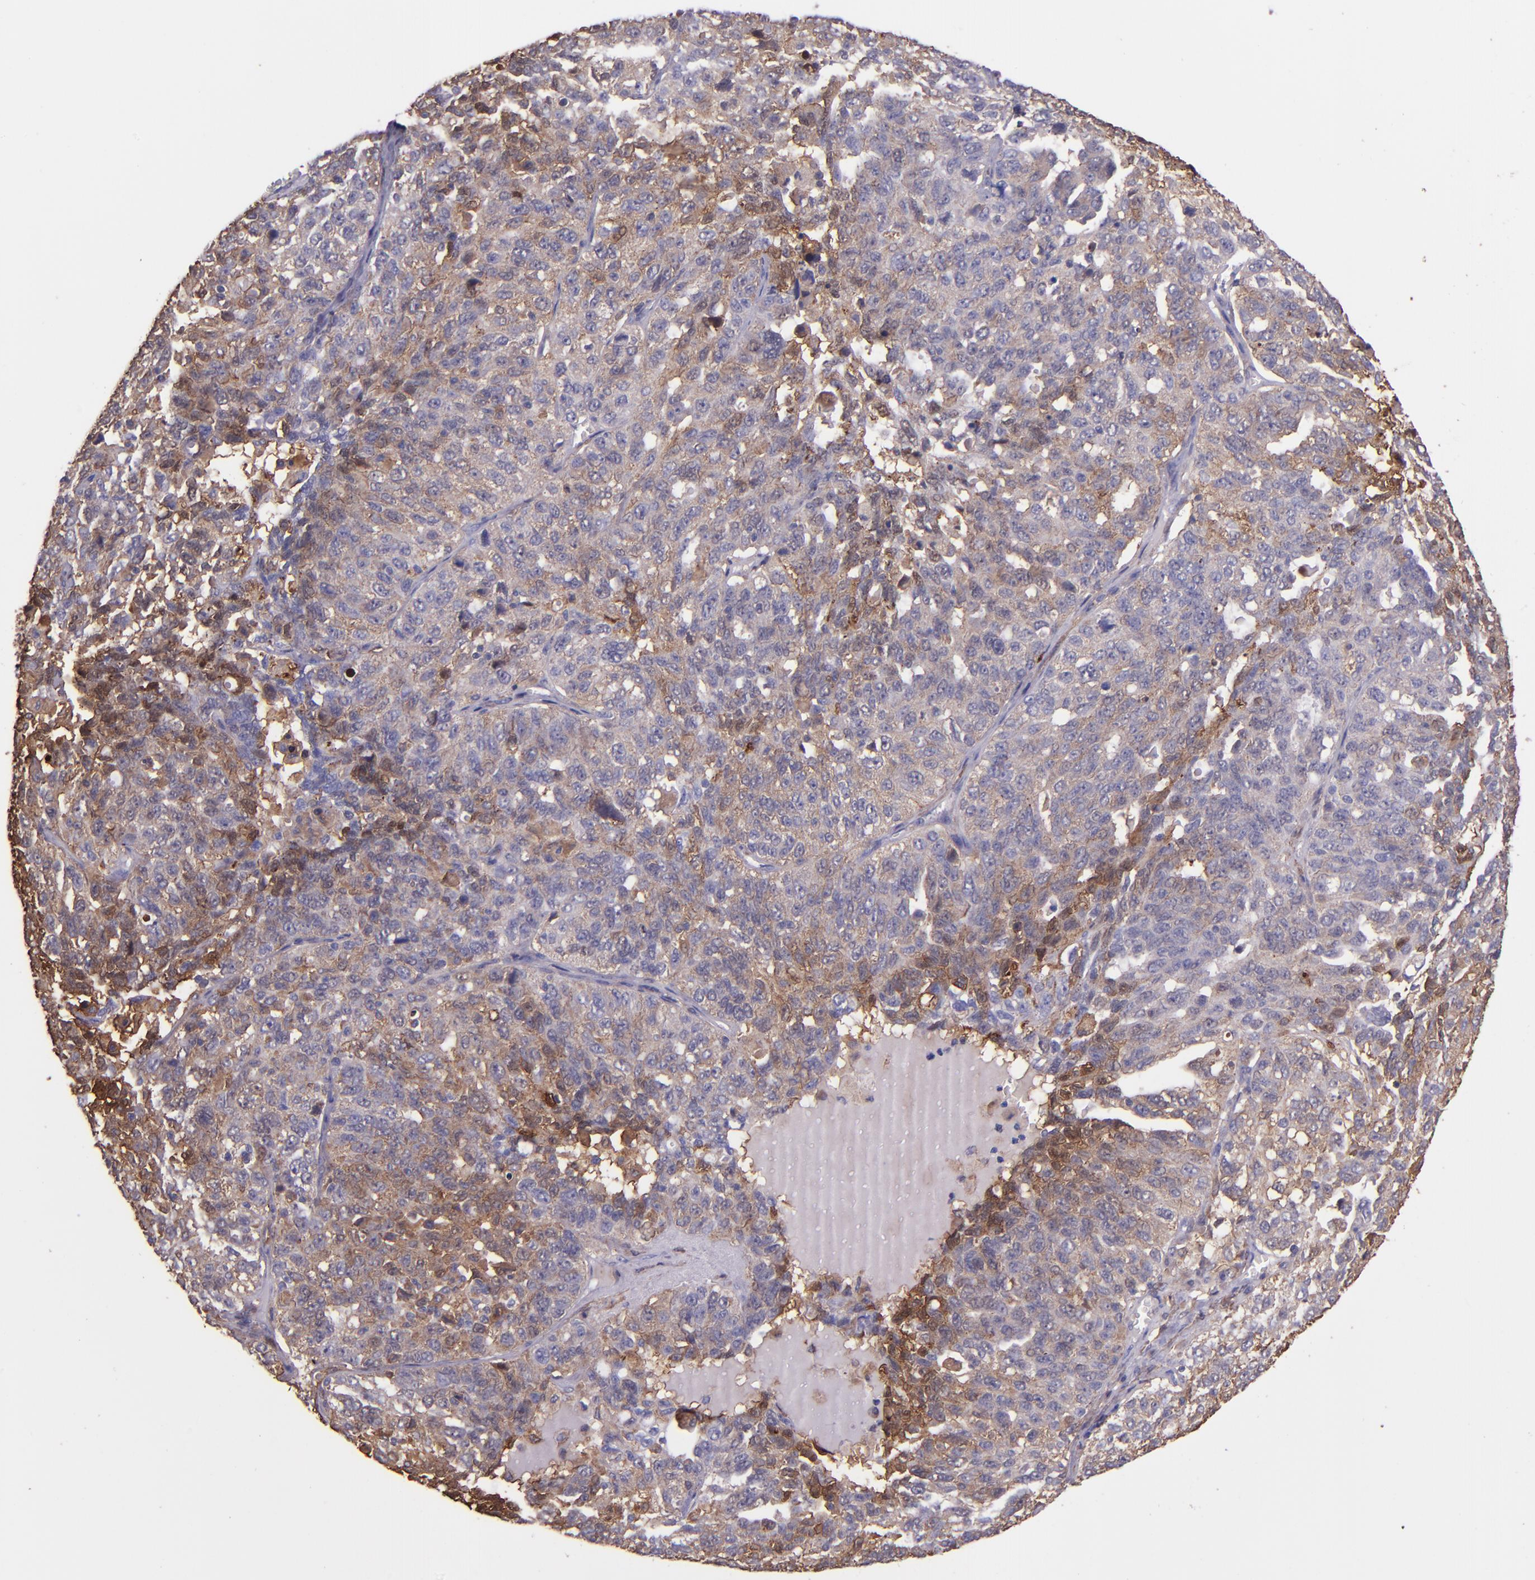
{"staining": {"intensity": "weak", "quantity": ">75%", "location": "cytoplasmic/membranous"}, "tissue": "ovarian cancer", "cell_type": "Tumor cells", "image_type": "cancer", "snomed": [{"axis": "morphology", "description": "Cystadenocarcinoma, serous, NOS"}, {"axis": "topography", "description": "Ovary"}], "caption": "Approximately >75% of tumor cells in ovarian serous cystadenocarcinoma exhibit weak cytoplasmic/membranous protein positivity as visualized by brown immunohistochemical staining.", "gene": "WASHC1", "patient": {"sex": "female", "age": 71}}